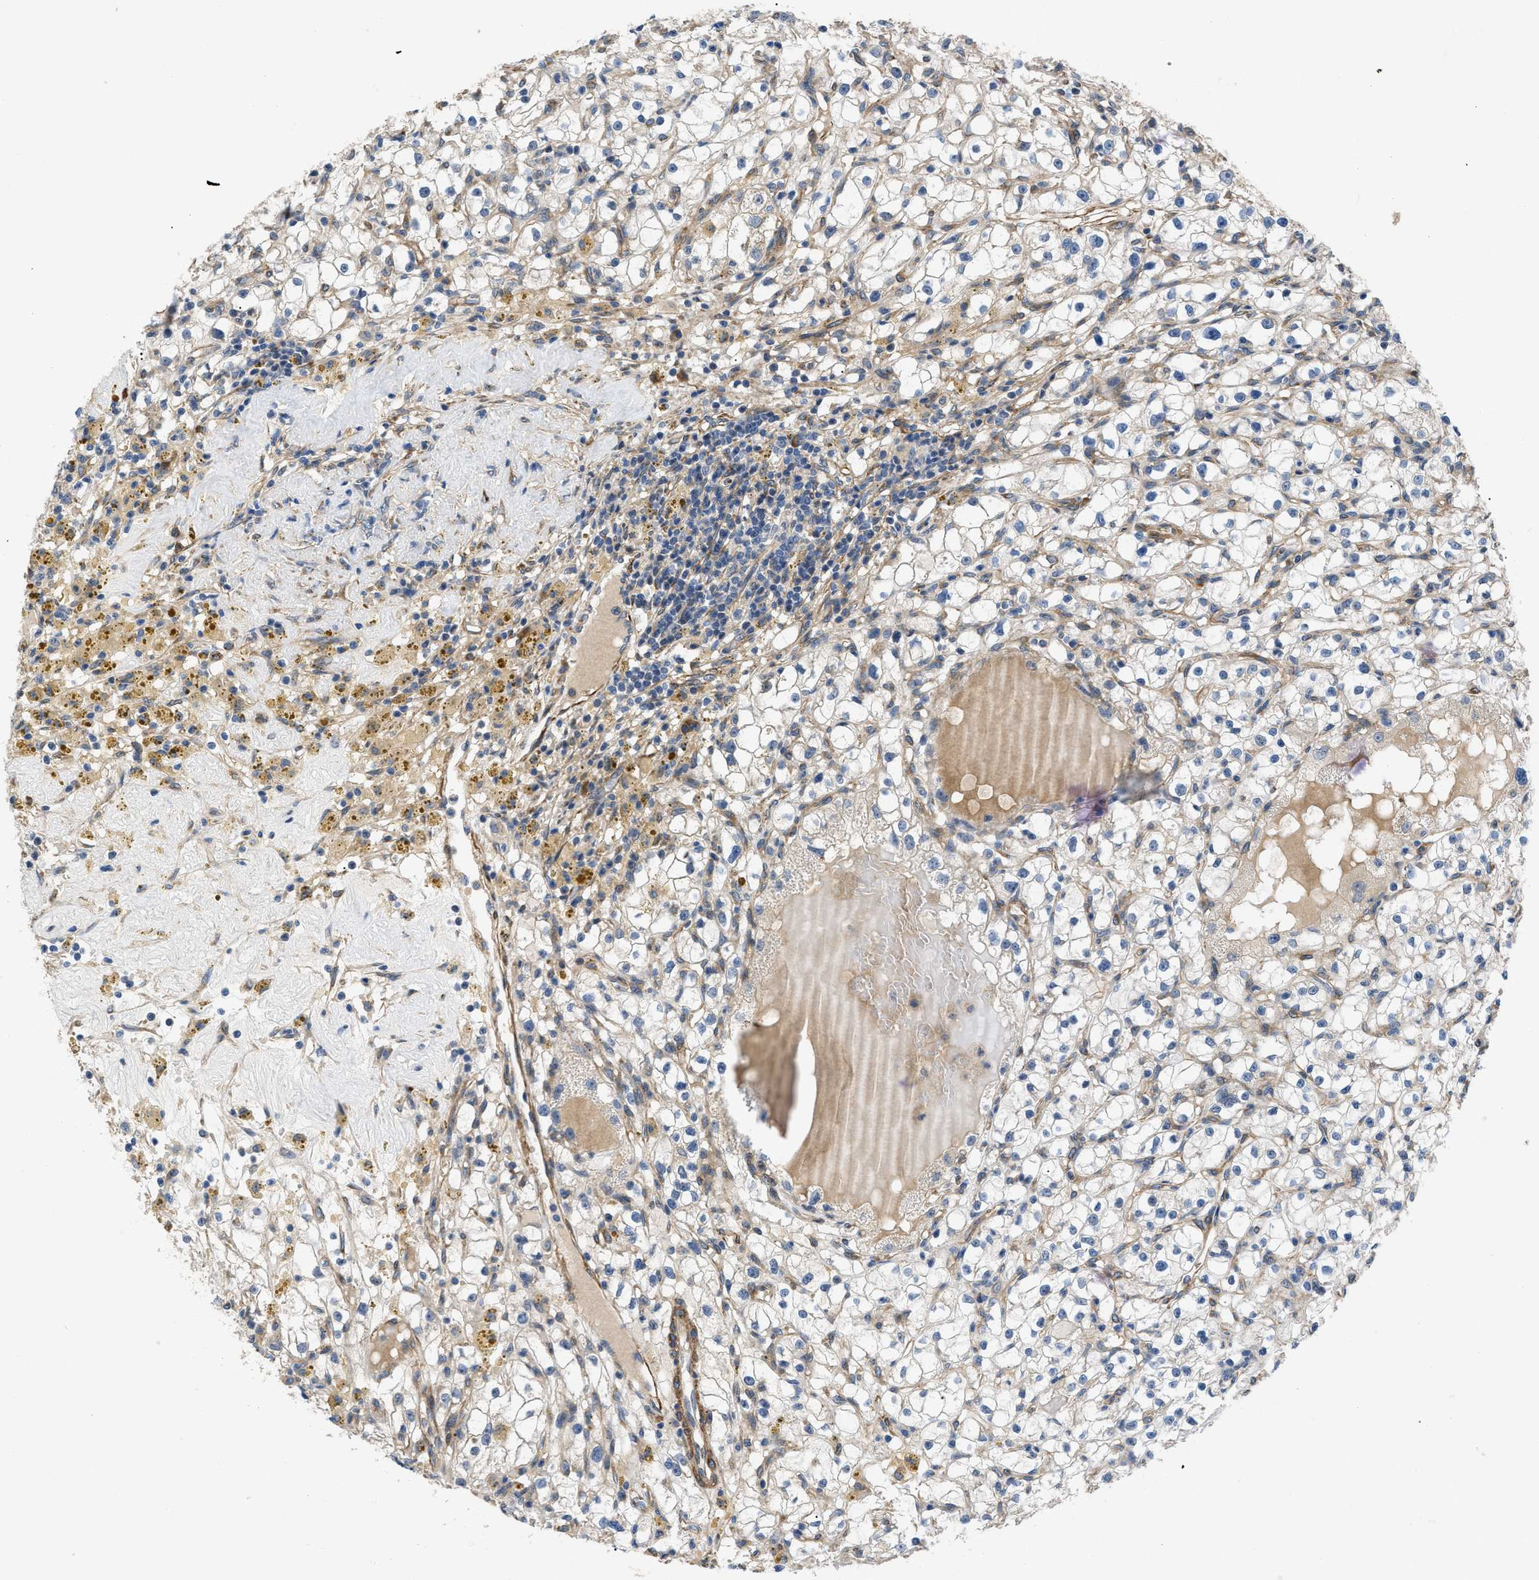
{"staining": {"intensity": "weak", "quantity": "25%-75%", "location": "cytoplasmic/membranous"}, "tissue": "renal cancer", "cell_type": "Tumor cells", "image_type": "cancer", "snomed": [{"axis": "morphology", "description": "Adenocarcinoma, NOS"}, {"axis": "topography", "description": "Kidney"}], "caption": "Protein analysis of renal cancer (adenocarcinoma) tissue shows weak cytoplasmic/membranous staining in approximately 25%-75% of tumor cells.", "gene": "MYO10", "patient": {"sex": "male", "age": 56}}